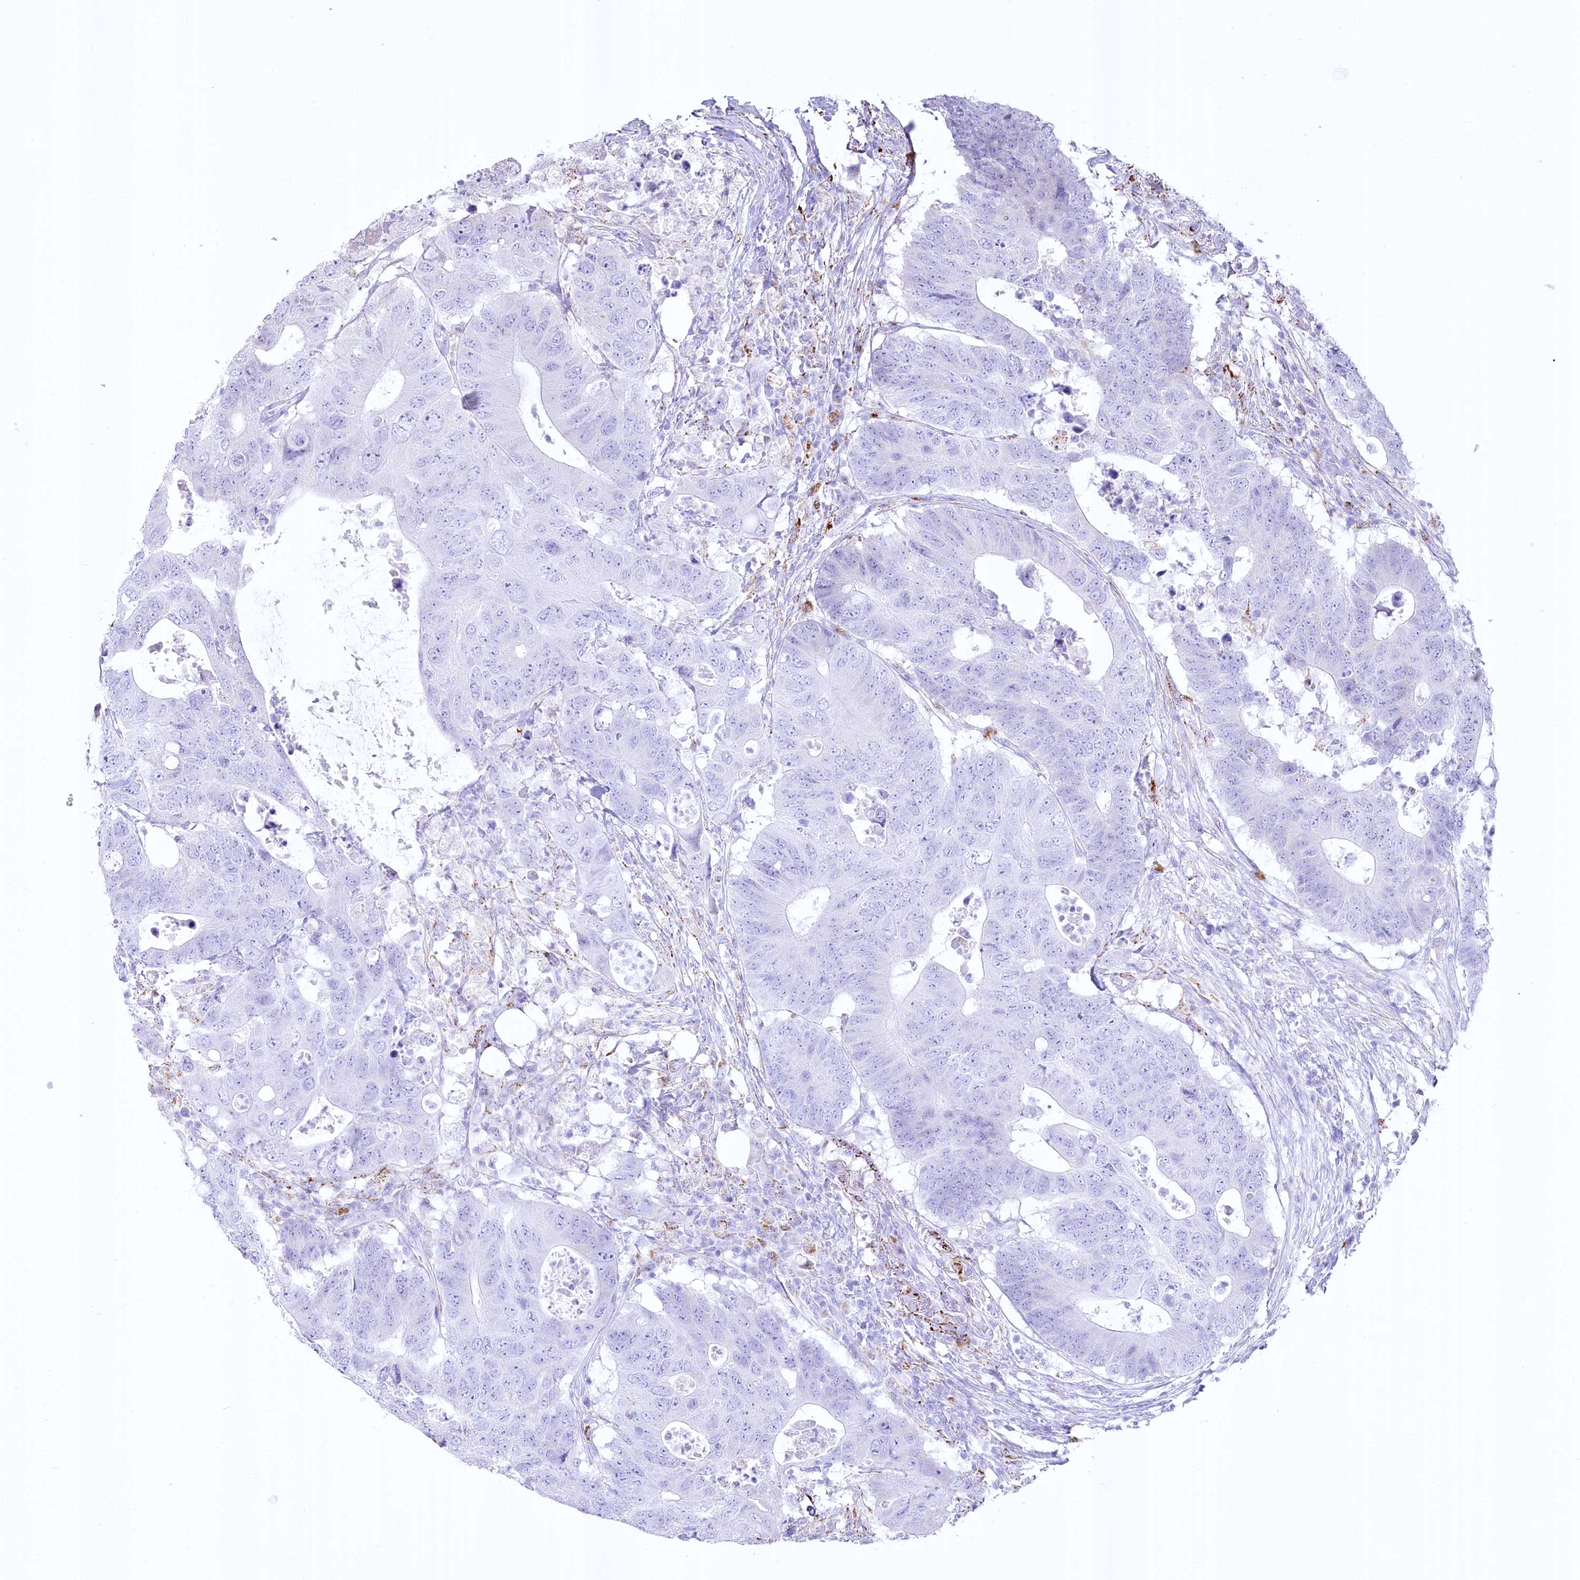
{"staining": {"intensity": "negative", "quantity": "none", "location": "none"}, "tissue": "colorectal cancer", "cell_type": "Tumor cells", "image_type": "cancer", "snomed": [{"axis": "morphology", "description": "Adenocarcinoma, NOS"}, {"axis": "topography", "description": "Colon"}], "caption": "IHC of human colorectal cancer (adenocarcinoma) displays no positivity in tumor cells.", "gene": "CEP164", "patient": {"sex": "male", "age": 71}}